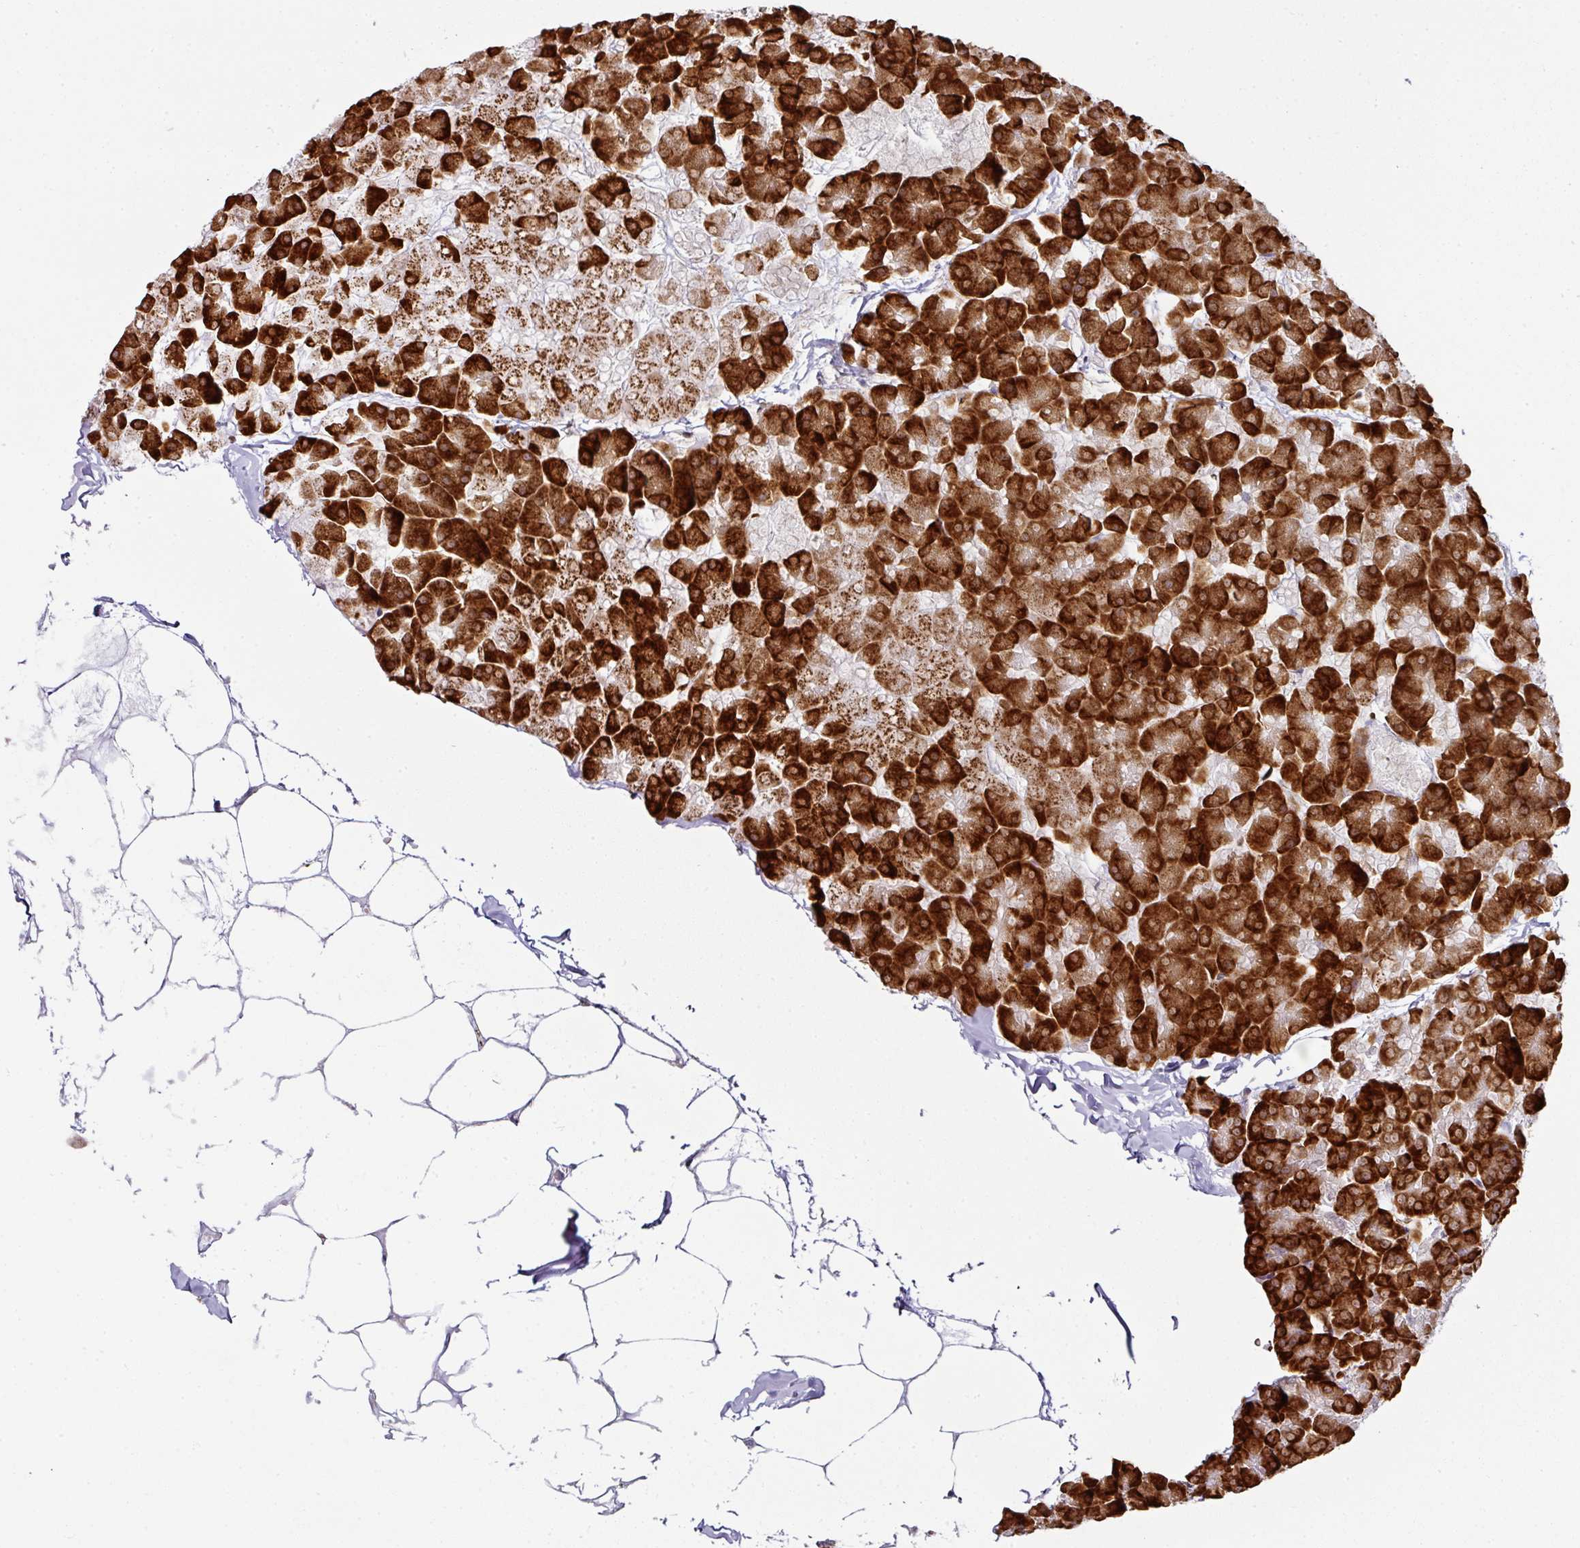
{"staining": {"intensity": "strong", "quantity": ">75%", "location": "cytoplasmic/membranous"}, "tissue": "pancreas", "cell_type": "Exocrine glandular cells", "image_type": "normal", "snomed": [{"axis": "morphology", "description": "Normal tissue, NOS"}, {"axis": "topography", "description": "Pancreas"}], "caption": "Strong cytoplasmic/membranous staining for a protein is appreciated in approximately >75% of exocrine glandular cells of normal pancreas using IHC.", "gene": "APOLD1", "patient": {"sex": "male", "age": 35}}